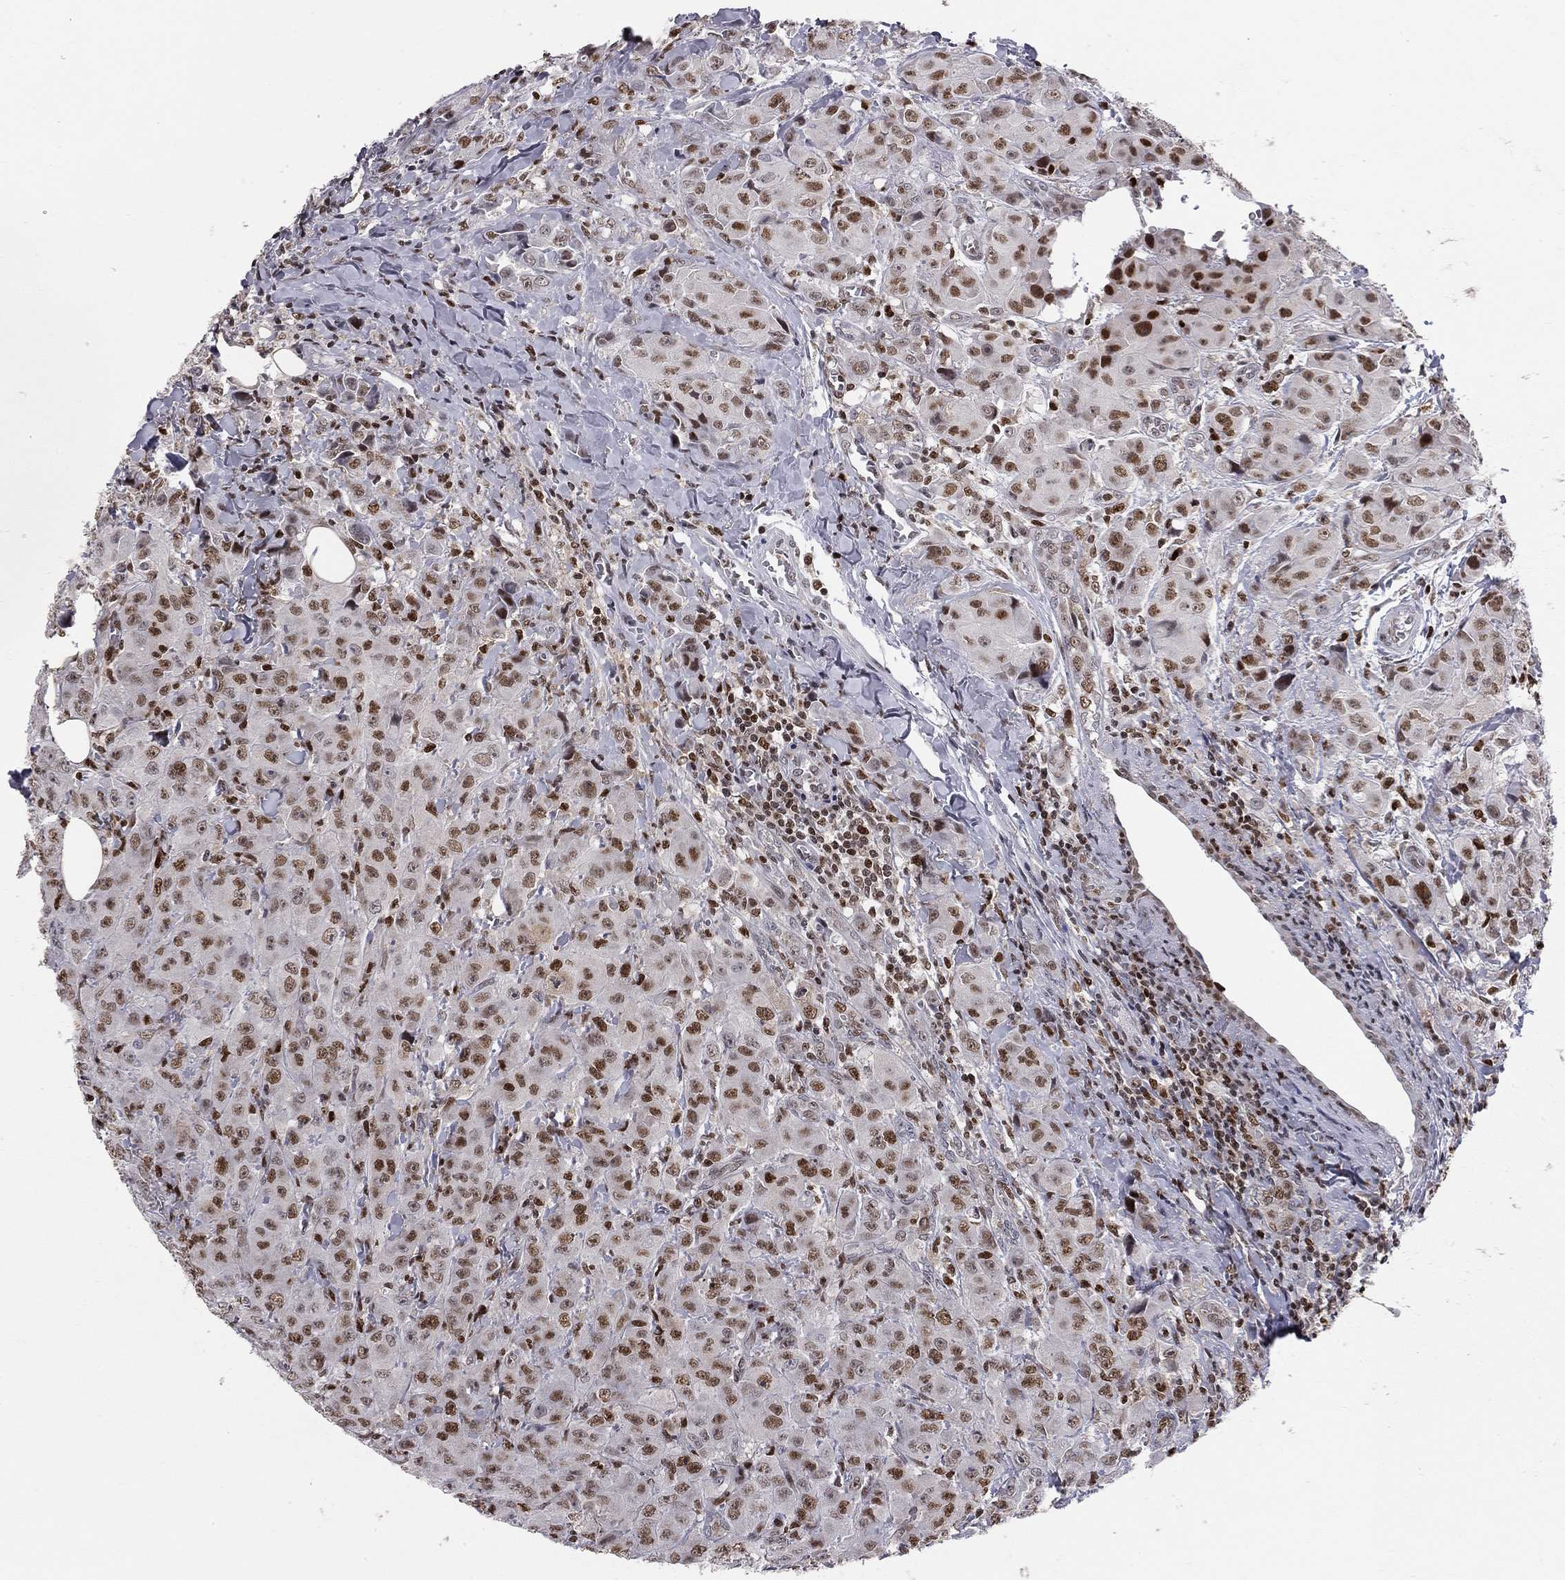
{"staining": {"intensity": "strong", "quantity": "25%-75%", "location": "nuclear"}, "tissue": "breast cancer", "cell_type": "Tumor cells", "image_type": "cancer", "snomed": [{"axis": "morphology", "description": "Duct carcinoma"}, {"axis": "topography", "description": "Breast"}], "caption": "Strong nuclear expression is present in approximately 25%-75% of tumor cells in breast intraductal carcinoma.", "gene": "RNASEH2C", "patient": {"sex": "female", "age": 43}}